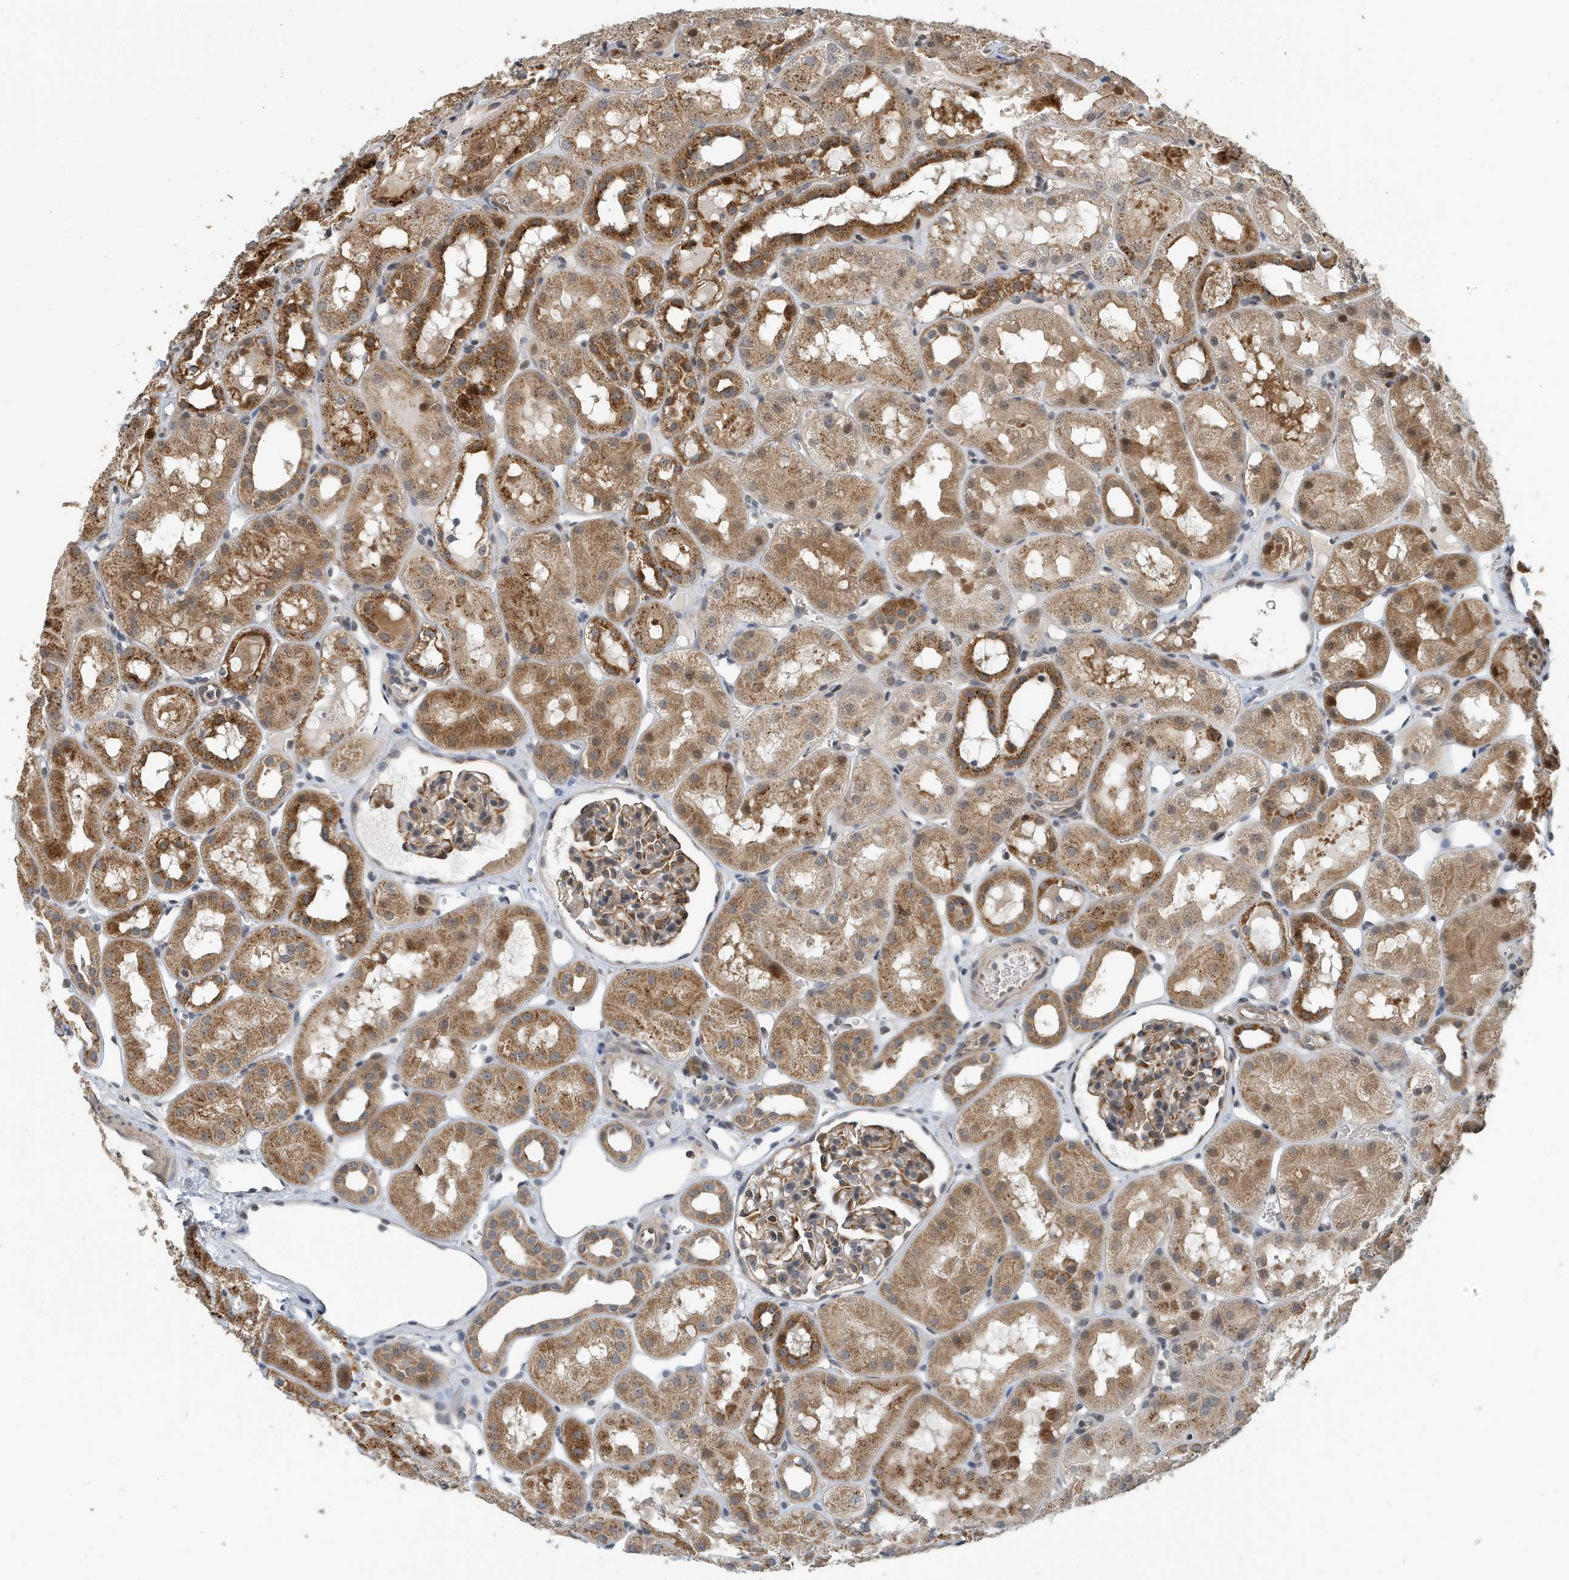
{"staining": {"intensity": "moderate", "quantity": ">75%", "location": "cytoplasmic/membranous"}, "tissue": "kidney", "cell_type": "Cells in glomeruli", "image_type": "normal", "snomed": [{"axis": "morphology", "description": "Normal tissue, NOS"}, {"axis": "topography", "description": "Kidney"}], "caption": "Immunohistochemistry (IHC) of unremarkable kidney displays medium levels of moderate cytoplasmic/membranous expression in about >75% of cells in glomeruli.", "gene": "KIF15", "patient": {"sex": "male", "age": 16}}